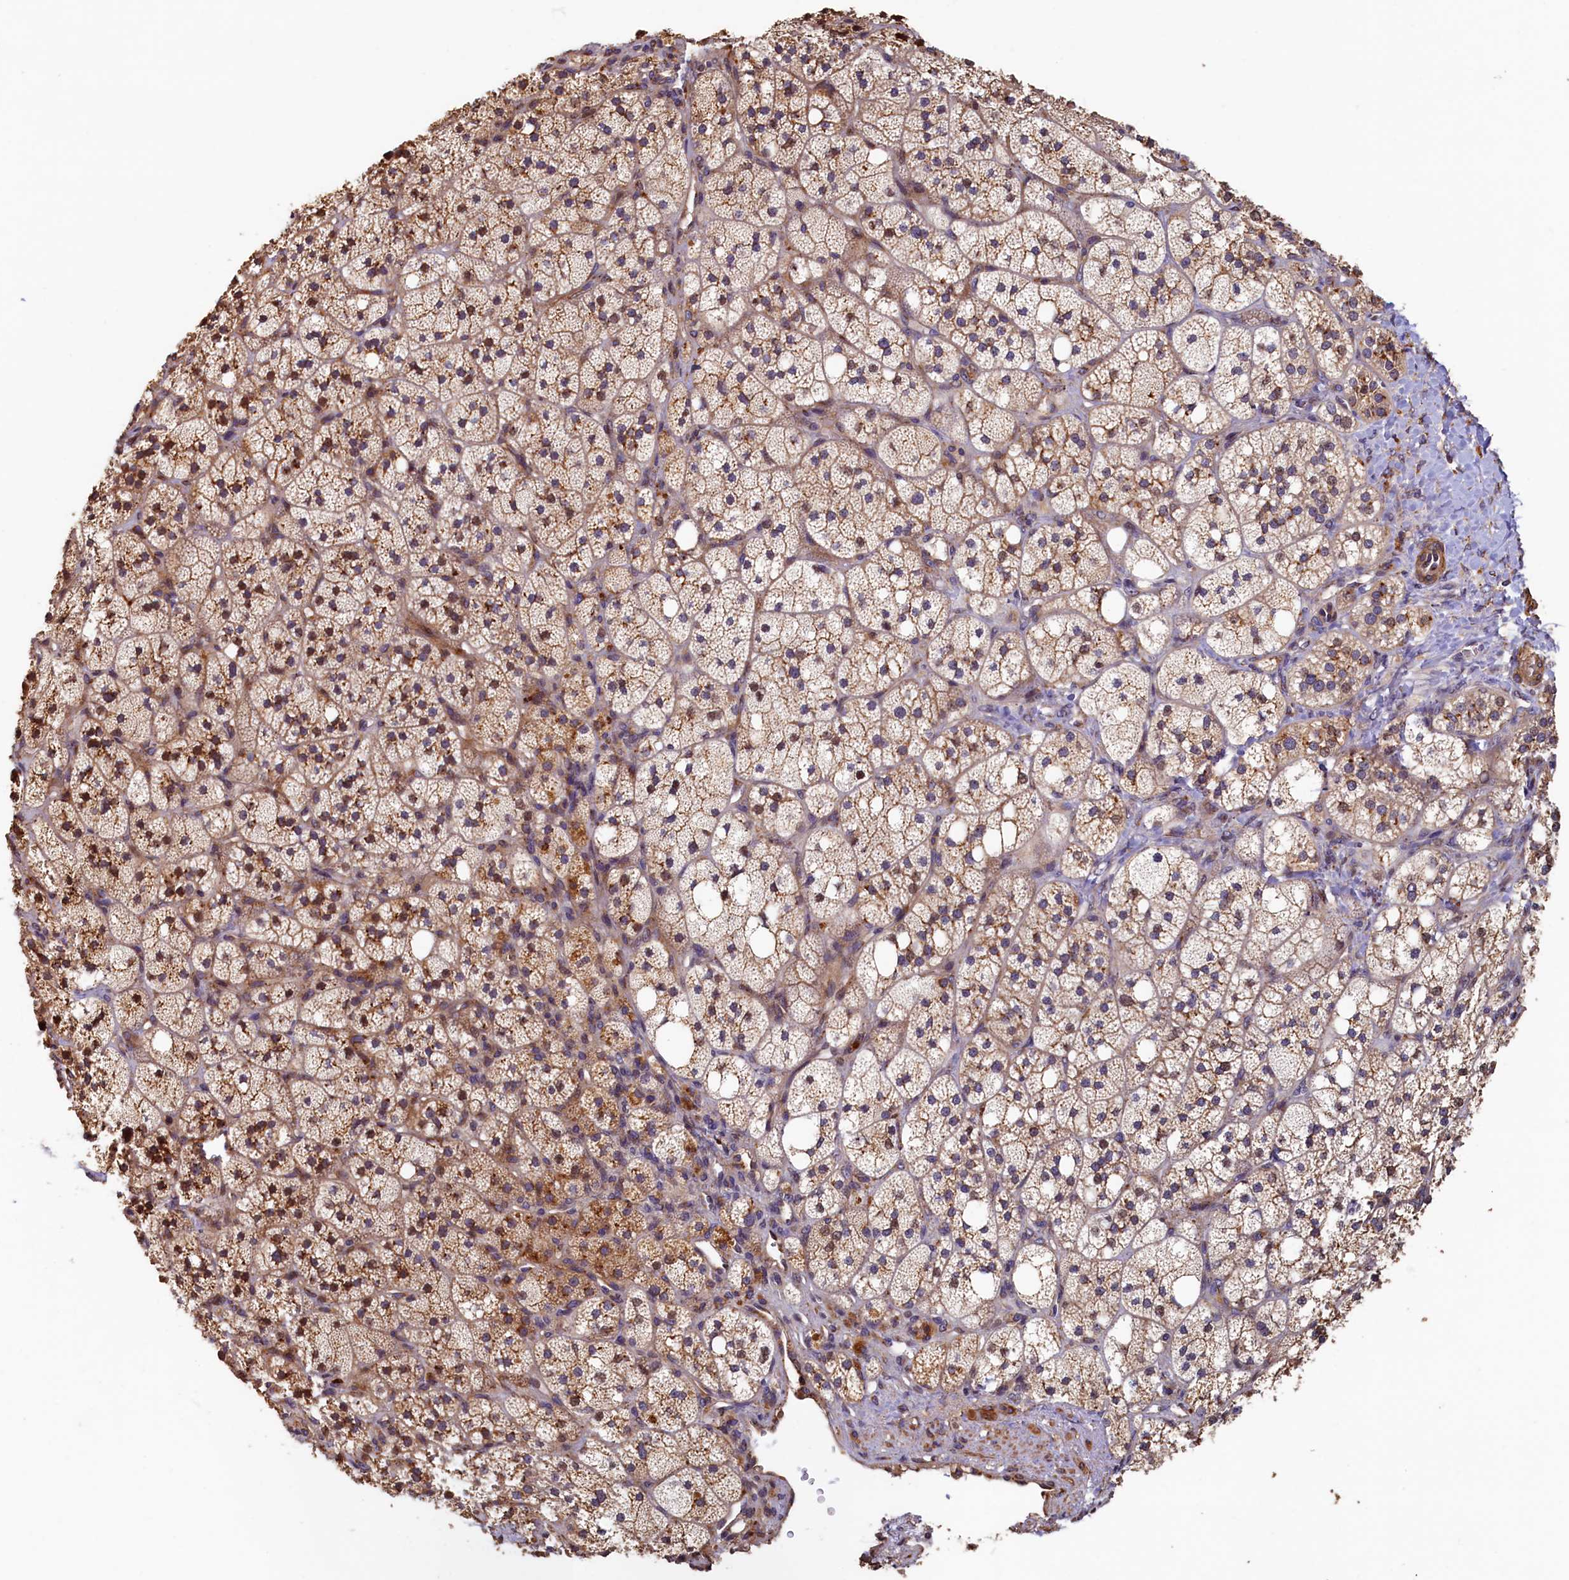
{"staining": {"intensity": "moderate", "quantity": ">75%", "location": "cytoplasmic/membranous"}, "tissue": "adrenal gland", "cell_type": "Glandular cells", "image_type": "normal", "snomed": [{"axis": "morphology", "description": "Normal tissue, NOS"}, {"axis": "topography", "description": "Adrenal gland"}], "caption": "Brown immunohistochemical staining in unremarkable adrenal gland displays moderate cytoplasmic/membranous positivity in about >75% of glandular cells.", "gene": "TMEM181", "patient": {"sex": "male", "age": 61}}